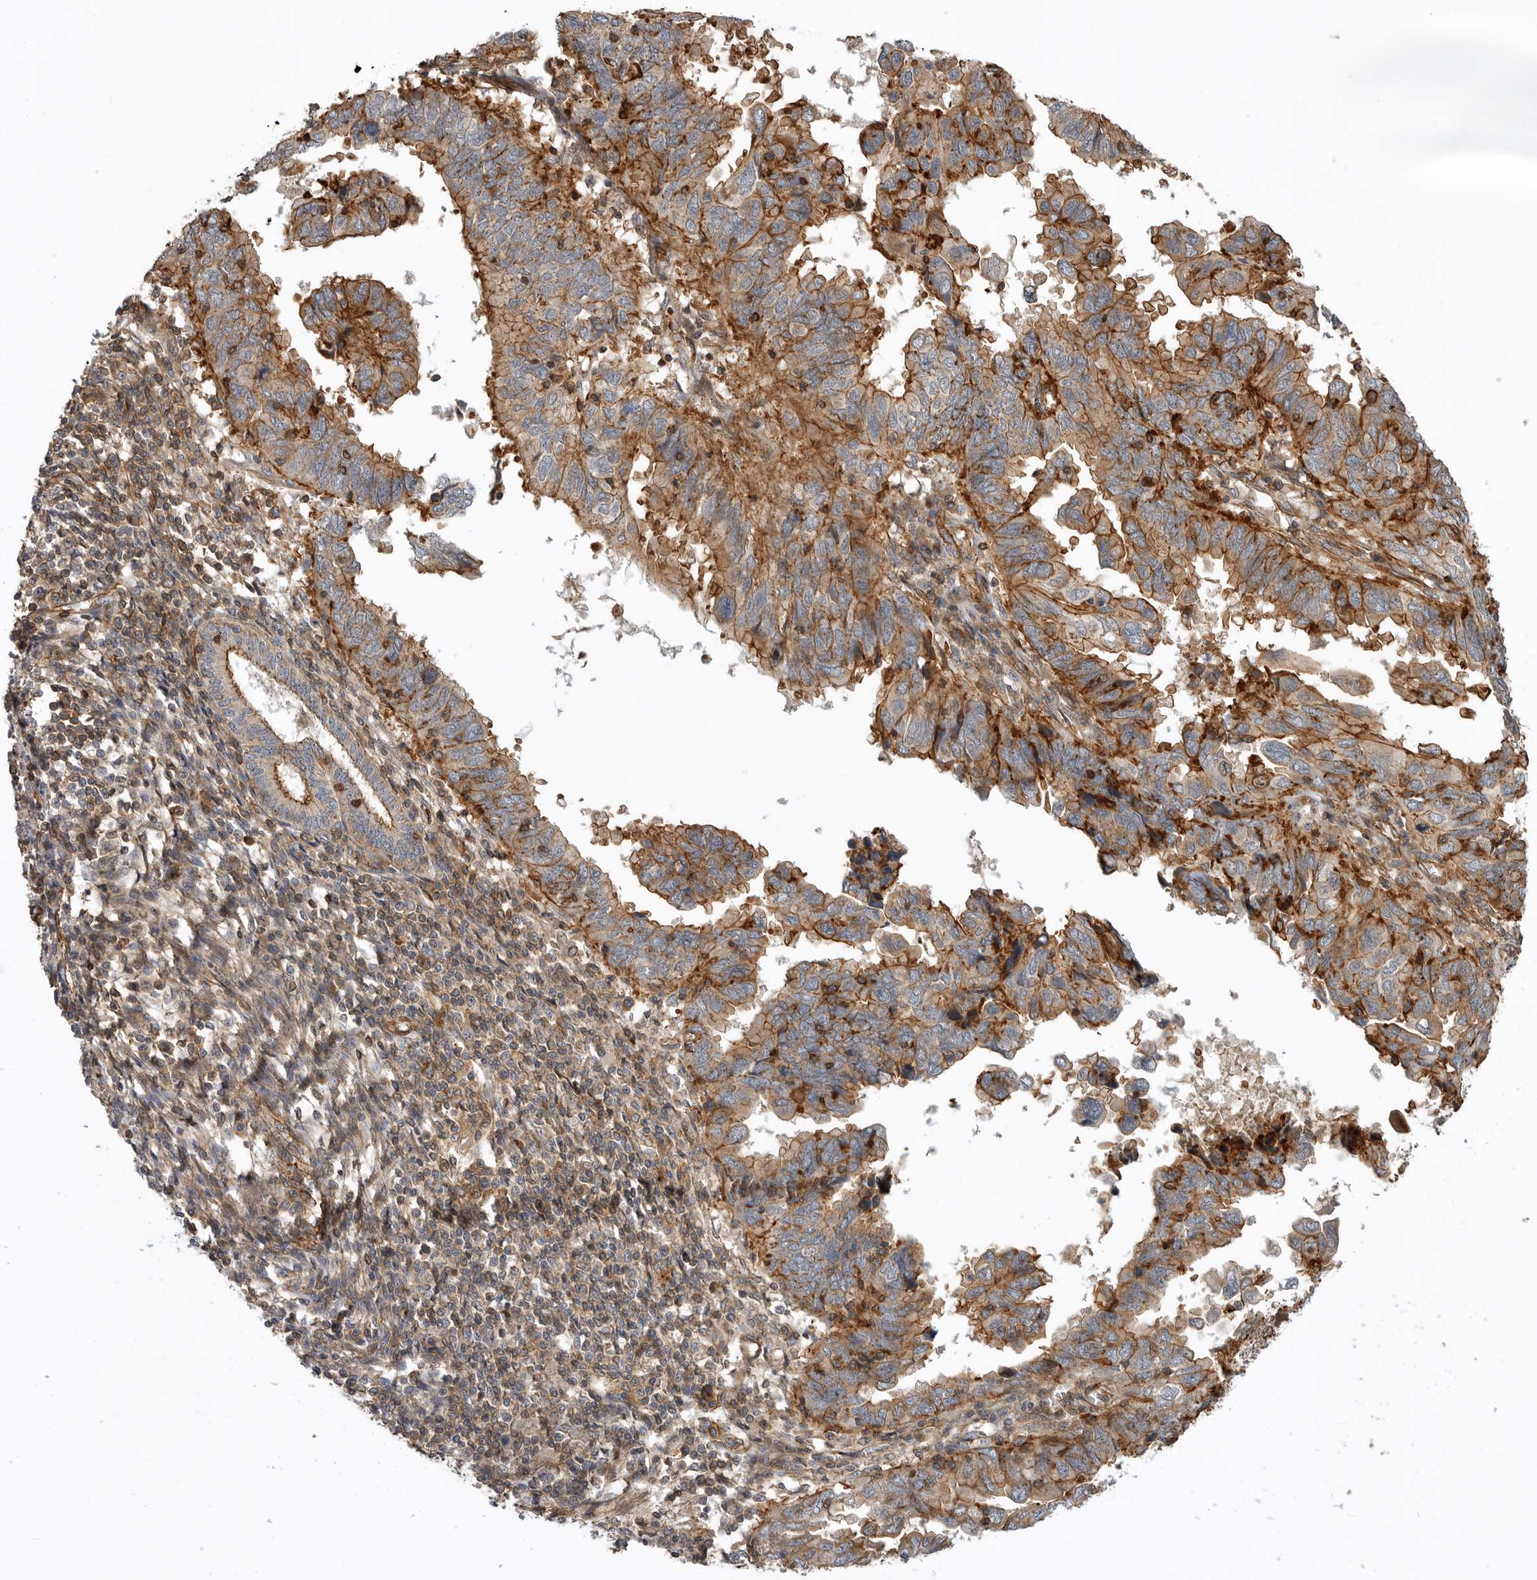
{"staining": {"intensity": "moderate", "quantity": ">75%", "location": "cytoplasmic/membranous"}, "tissue": "endometrial cancer", "cell_type": "Tumor cells", "image_type": "cancer", "snomed": [{"axis": "morphology", "description": "Adenocarcinoma, NOS"}, {"axis": "topography", "description": "Uterus"}], "caption": "Immunohistochemistry (IHC) histopathology image of neoplastic tissue: human adenocarcinoma (endometrial) stained using IHC reveals medium levels of moderate protein expression localized specifically in the cytoplasmic/membranous of tumor cells, appearing as a cytoplasmic/membranous brown color.", "gene": "GPATCH2", "patient": {"sex": "female", "age": 77}}